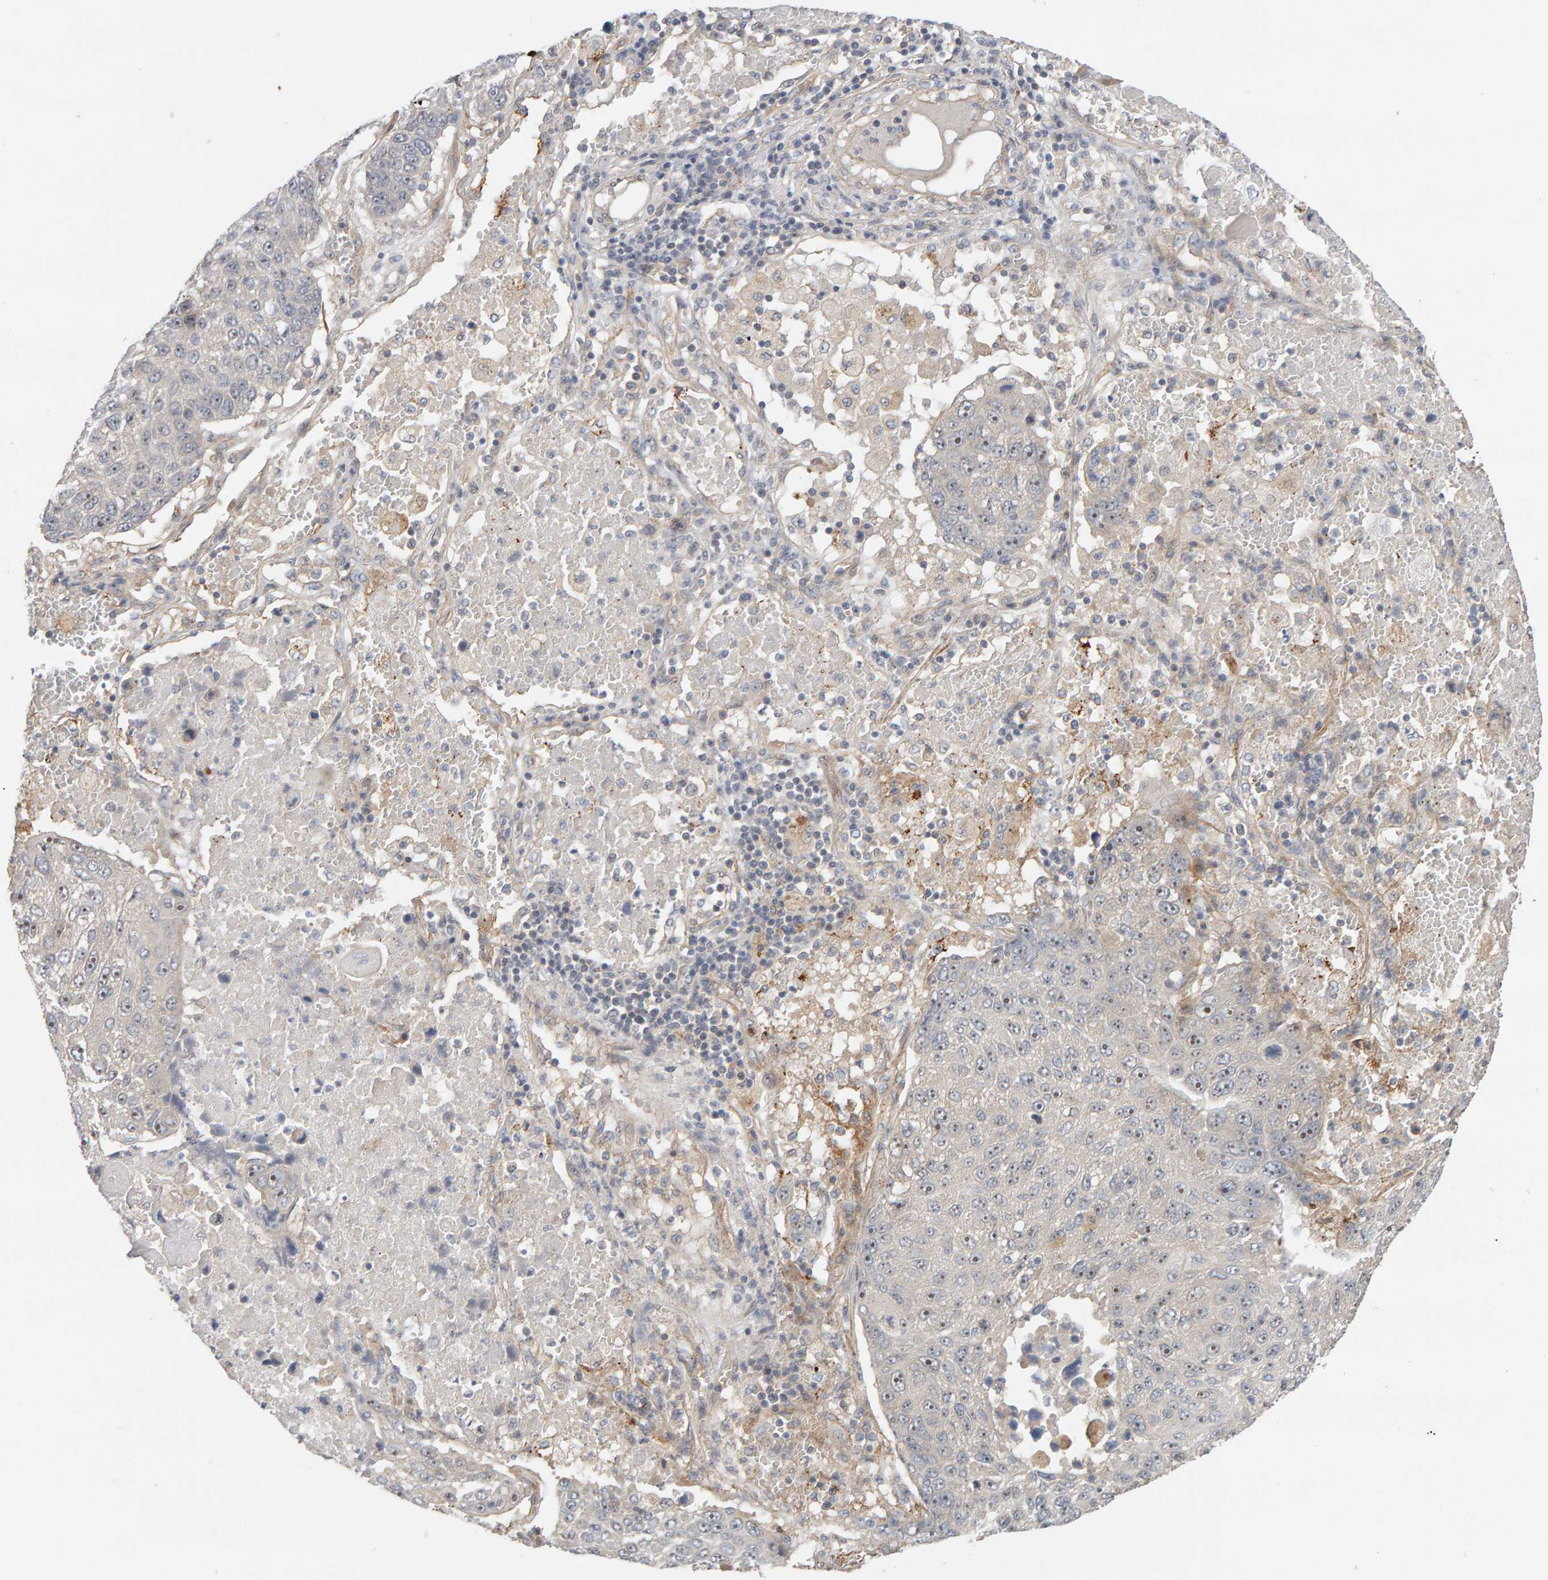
{"staining": {"intensity": "weak", "quantity": "<25%", "location": "nuclear"}, "tissue": "lung cancer", "cell_type": "Tumor cells", "image_type": "cancer", "snomed": [{"axis": "morphology", "description": "Squamous cell carcinoma, NOS"}, {"axis": "topography", "description": "Lung"}], "caption": "An immunohistochemistry (IHC) micrograph of squamous cell carcinoma (lung) is shown. There is no staining in tumor cells of squamous cell carcinoma (lung).", "gene": "PPP1R16A", "patient": {"sex": "male", "age": 61}}